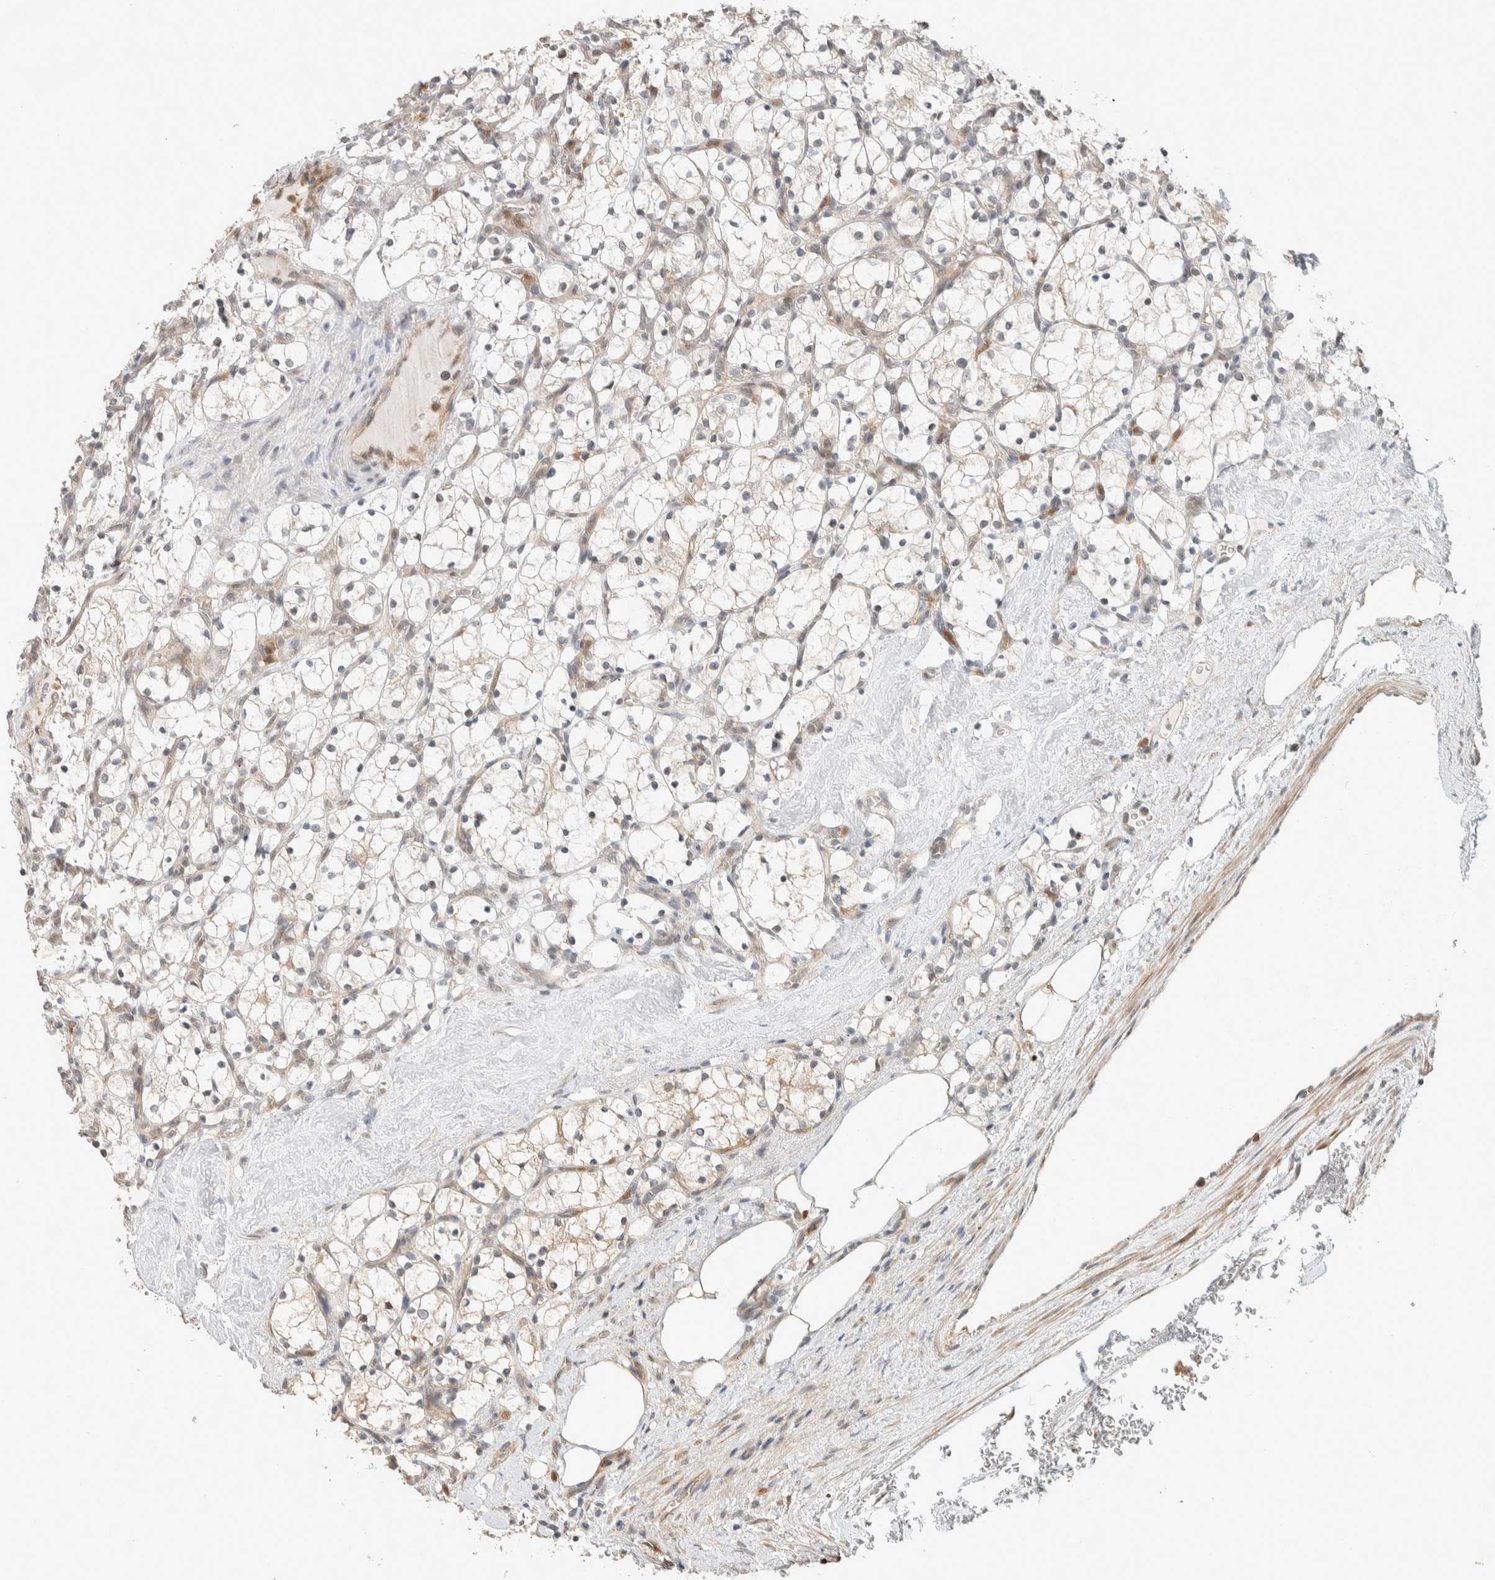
{"staining": {"intensity": "negative", "quantity": "none", "location": "none"}, "tissue": "renal cancer", "cell_type": "Tumor cells", "image_type": "cancer", "snomed": [{"axis": "morphology", "description": "Adenocarcinoma, NOS"}, {"axis": "topography", "description": "Kidney"}], "caption": "A high-resolution histopathology image shows immunohistochemistry (IHC) staining of renal adenocarcinoma, which shows no significant staining in tumor cells.", "gene": "ZBTB2", "patient": {"sex": "female", "age": 69}}